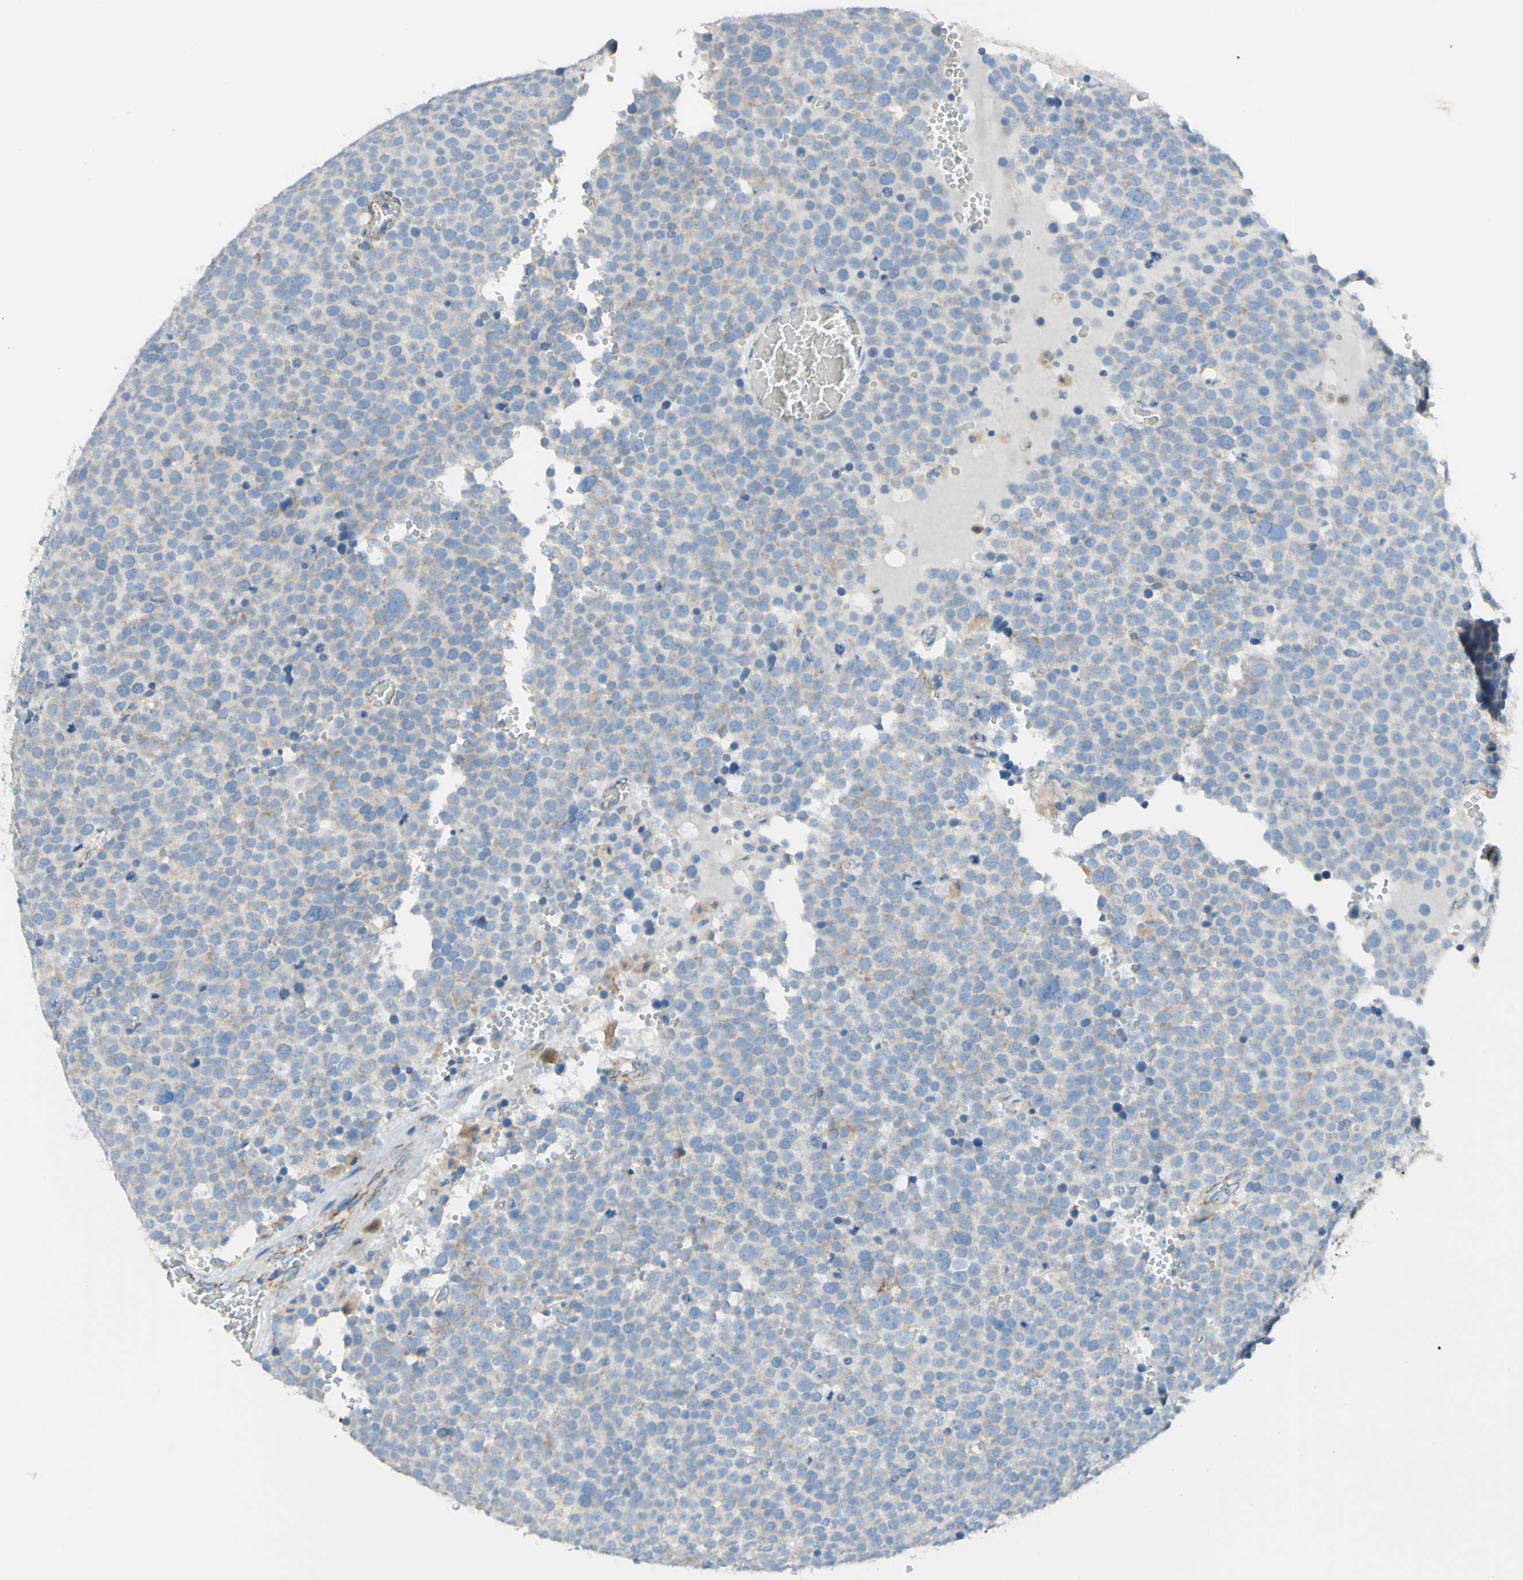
{"staining": {"intensity": "weak", "quantity": "25%-75%", "location": "cytoplasmic/membranous"}, "tissue": "testis cancer", "cell_type": "Tumor cells", "image_type": "cancer", "snomed": [{"axis": "morphology", "description": "Seminoma, NOS"}, {"axis": "topography", "description": "Testis"}], "caption": "Testis cancer (seminoma) stained for a protein demonstrates weak cytoplasmic/membranous positivity in tumor cells.", "gene": "ARMC10", "patient": {"sex": "male", "age": 71}}